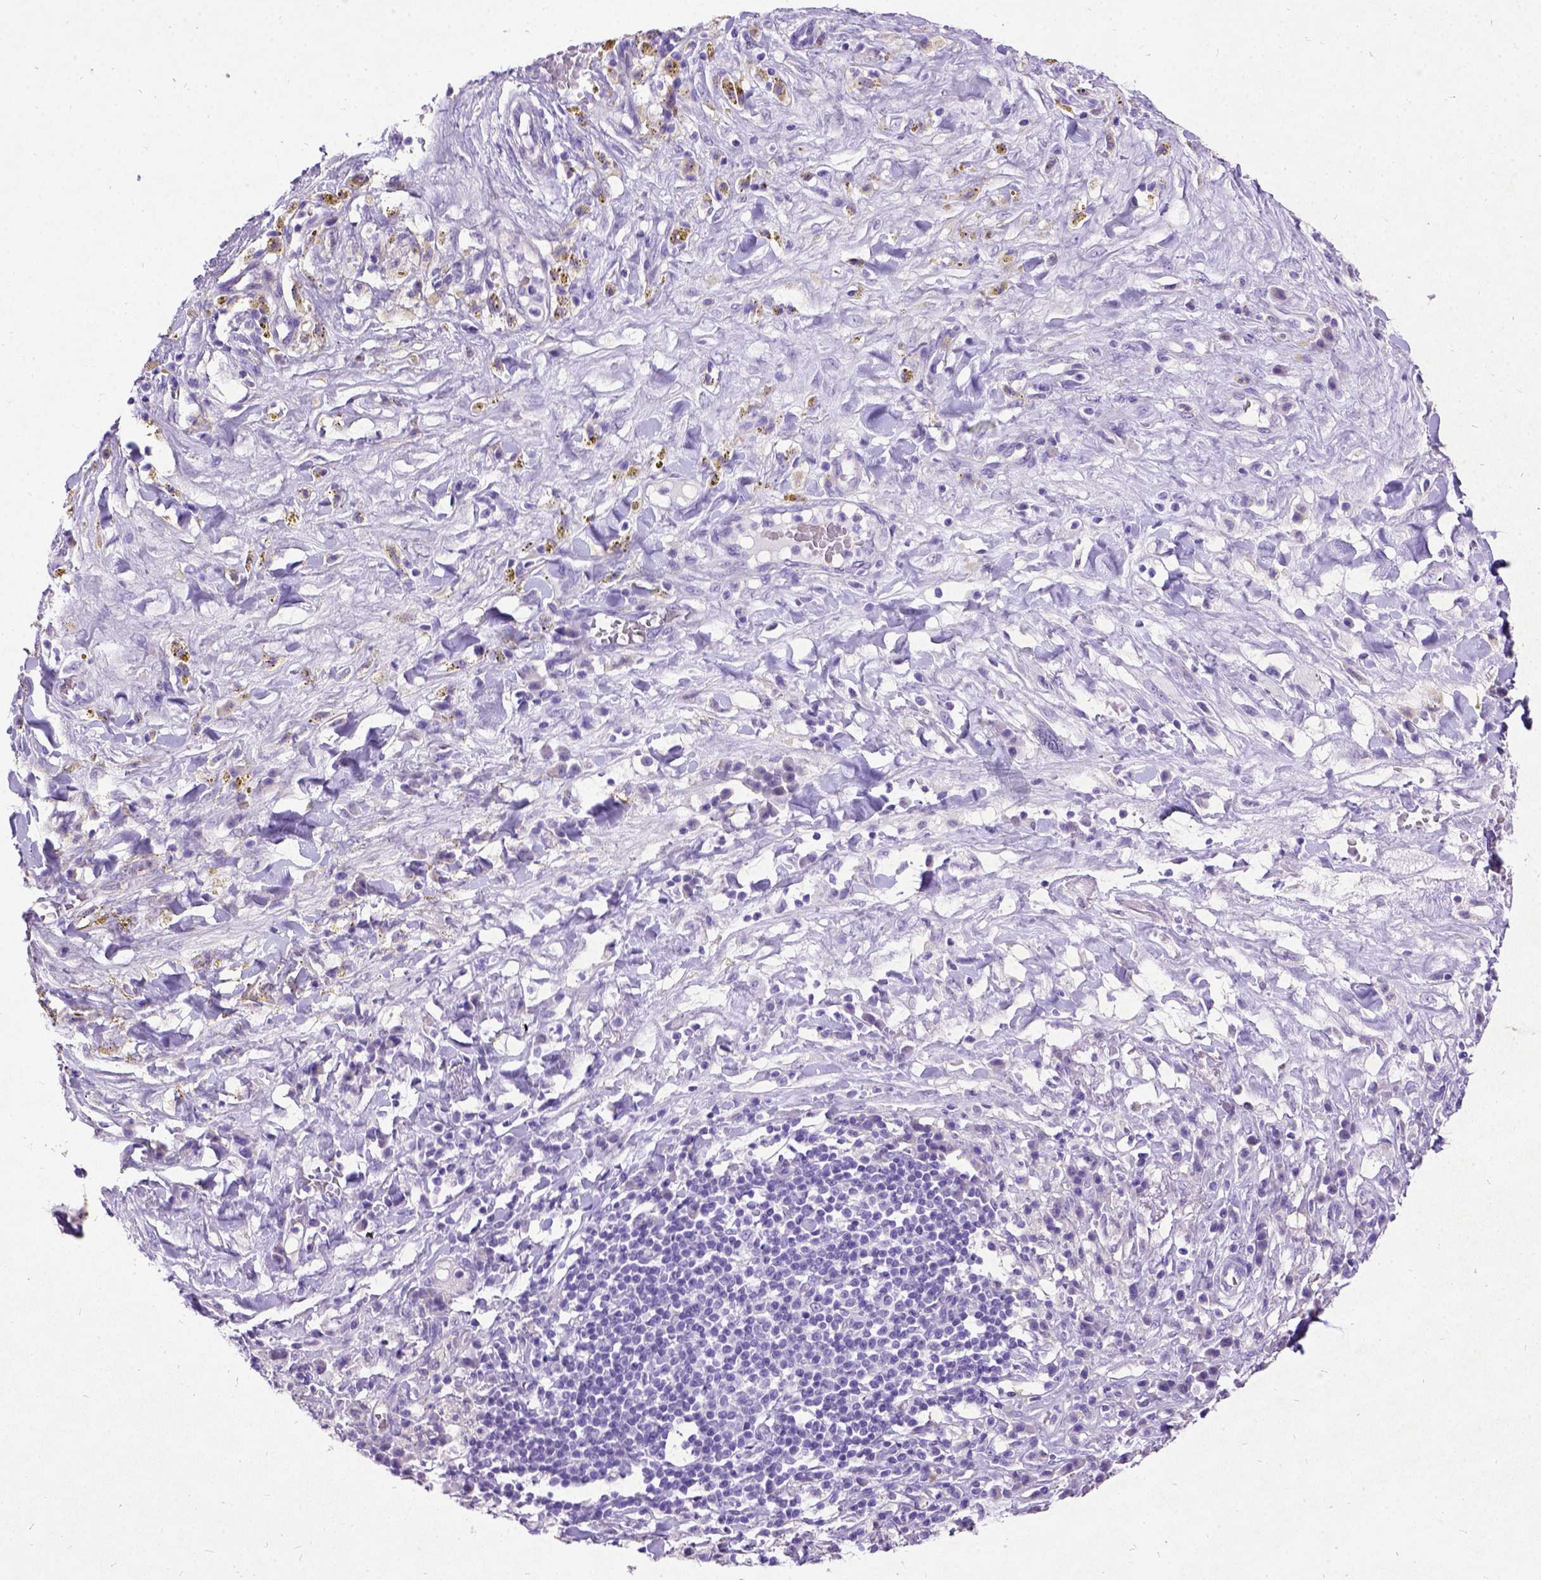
{"staining": {"intensity": "weak", "quantity": ">75%", "location": "cytoplasmic/membranous"}, "tissue": "melanoma", "cell_type": "Tumor cells", "image_type": "cancer", "snomed": [{"axis": "morphology", "description": "Malignant melanoma, NOS"}, {"axis": "topography", "description": "Skin"}], "caption": "This photomicrograph reveals melanoma stained with IHC to label a protein in brown. The cytoplasmic/membranous of tumor cells show weak positivity for the protein. Nuclei are counter-stained blue.", "gene": "NEUROD4", "patient": {"sex": "female", "age": 91}}